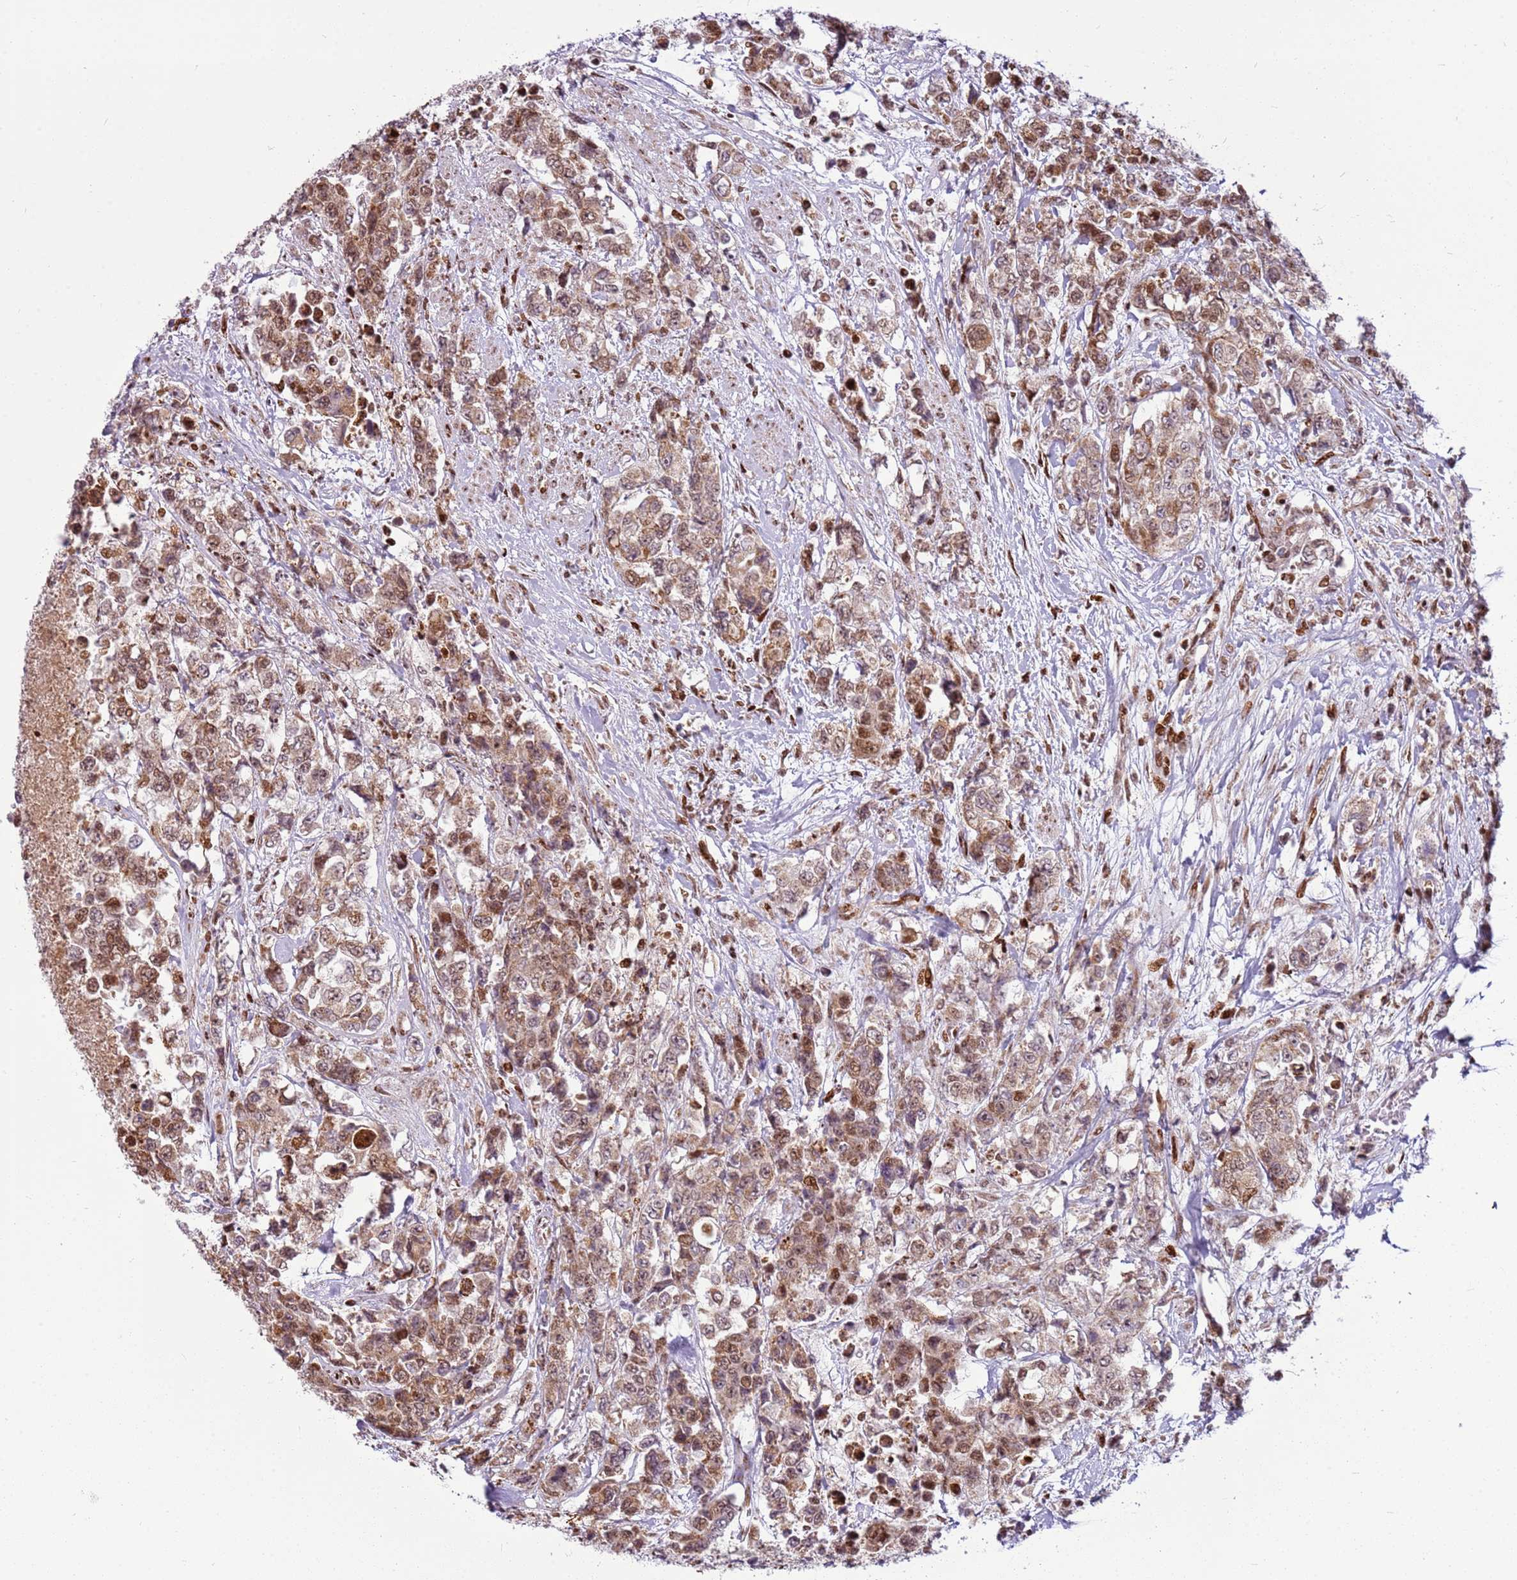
{"staining": {"intensity": "moderate", "quantity": ">75%", "location": "cytoplasmic/membranous,nuclear"}, "tissue": "urothelial cancer", "cell_type": "Tumor cells", "image_type": "cancer", "snomed": [{"axis": "morphology", "description": "Urothelial carcinoma, High grade"}, {"axis": "topography", "description": "Urinary bladder"}], "caption": "Tumor cells display medium levels of moderate cytoplasmic/membranous and nuclear staining in about >75% of cells in human high-grade urothelial carcinoma.", "gene": "PCTP", "patient": {"sex": "female", "age": 78}}